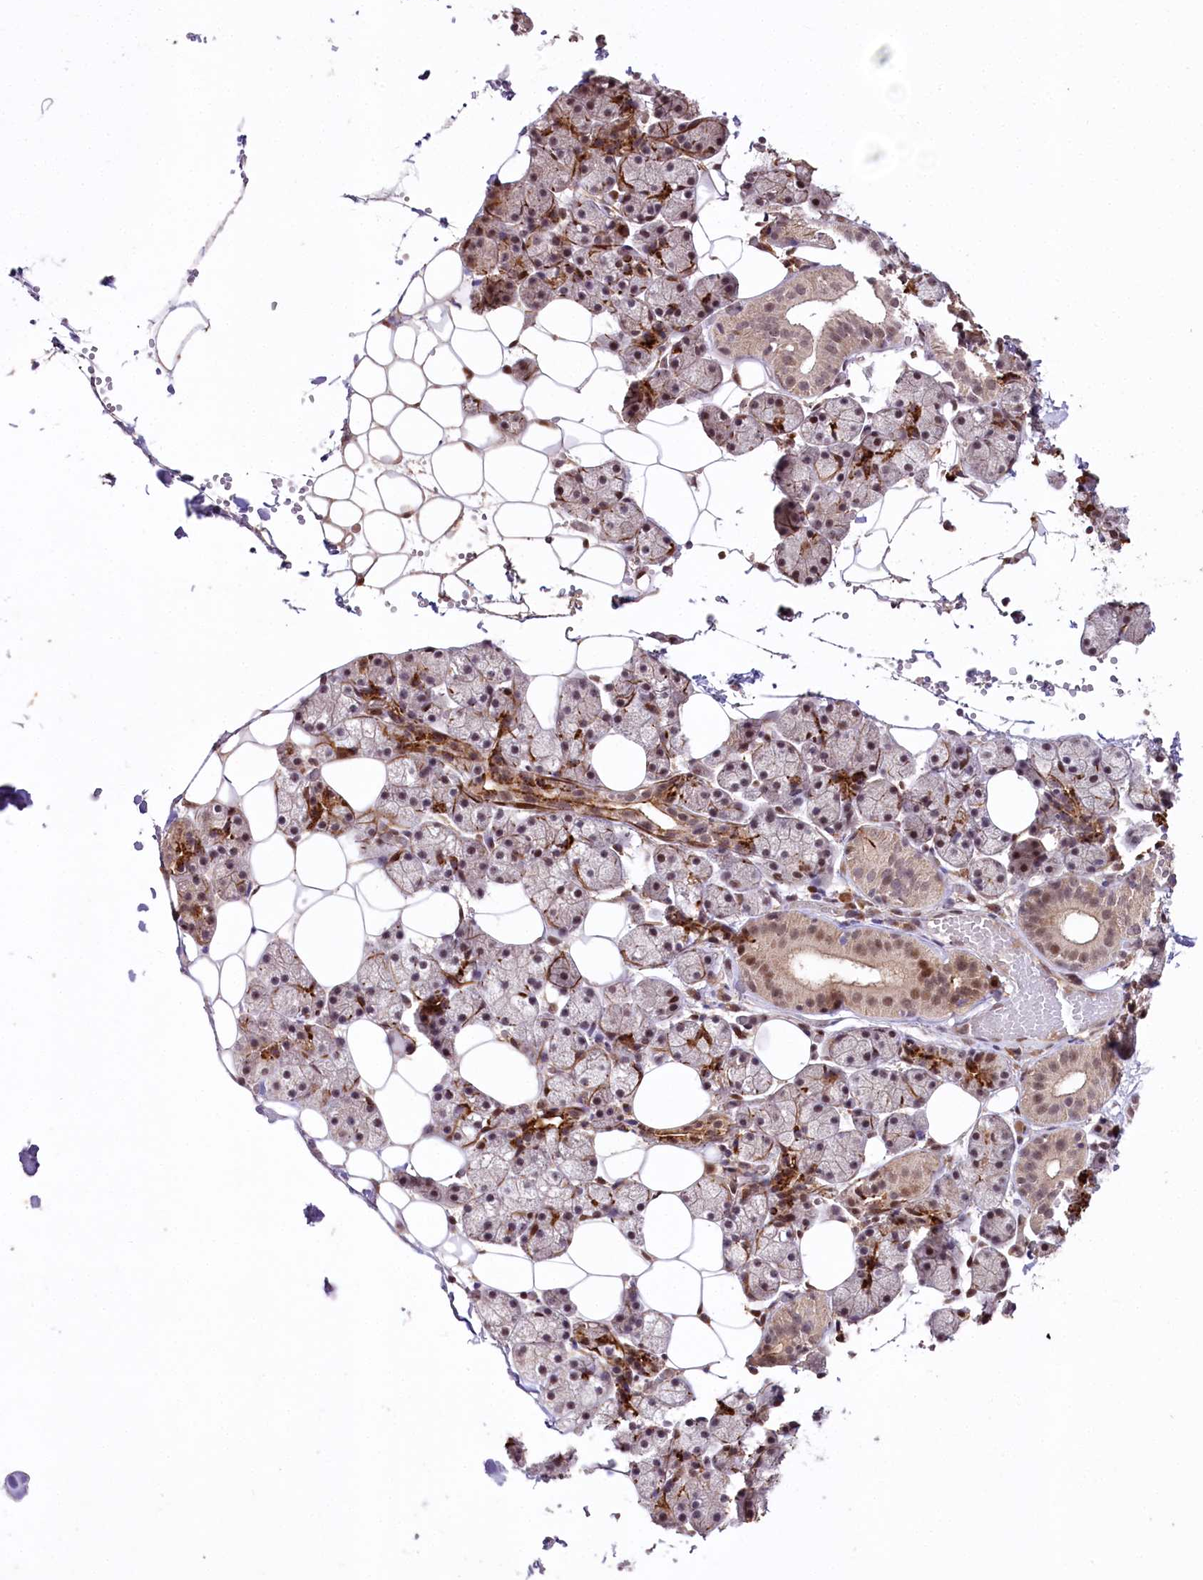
{"staining": {"intensity": "moderate", "quantity": "<25%", "location": "cytoplasmic/membranous,nuclear"}, "tissue": "salivary gland", "cell_type": "Glandular cells", "image_type": "normal", "snomed": [{"axis": "morphology", "description": "Normal tissue, NOS"}, {"axis": "topography", "description": "Salivary gland"}], "caption": "Immunohistochemistry (IHC) staining of benign salivary gland, which shows low levels of moderate cytoplasmic/membranous,nuclear positivity in about <25% of glandular cells indicating moderate cytoplasmic/membranous,nuclear protein positivity. The staining was performed using DAB (3,3'-diaminobenzidine) (brown) for protein detection and nuclei were counterstained in hematoxylin (blue).", "gene": "DMP1", "patient": {"sex": "female", "age": 33}}